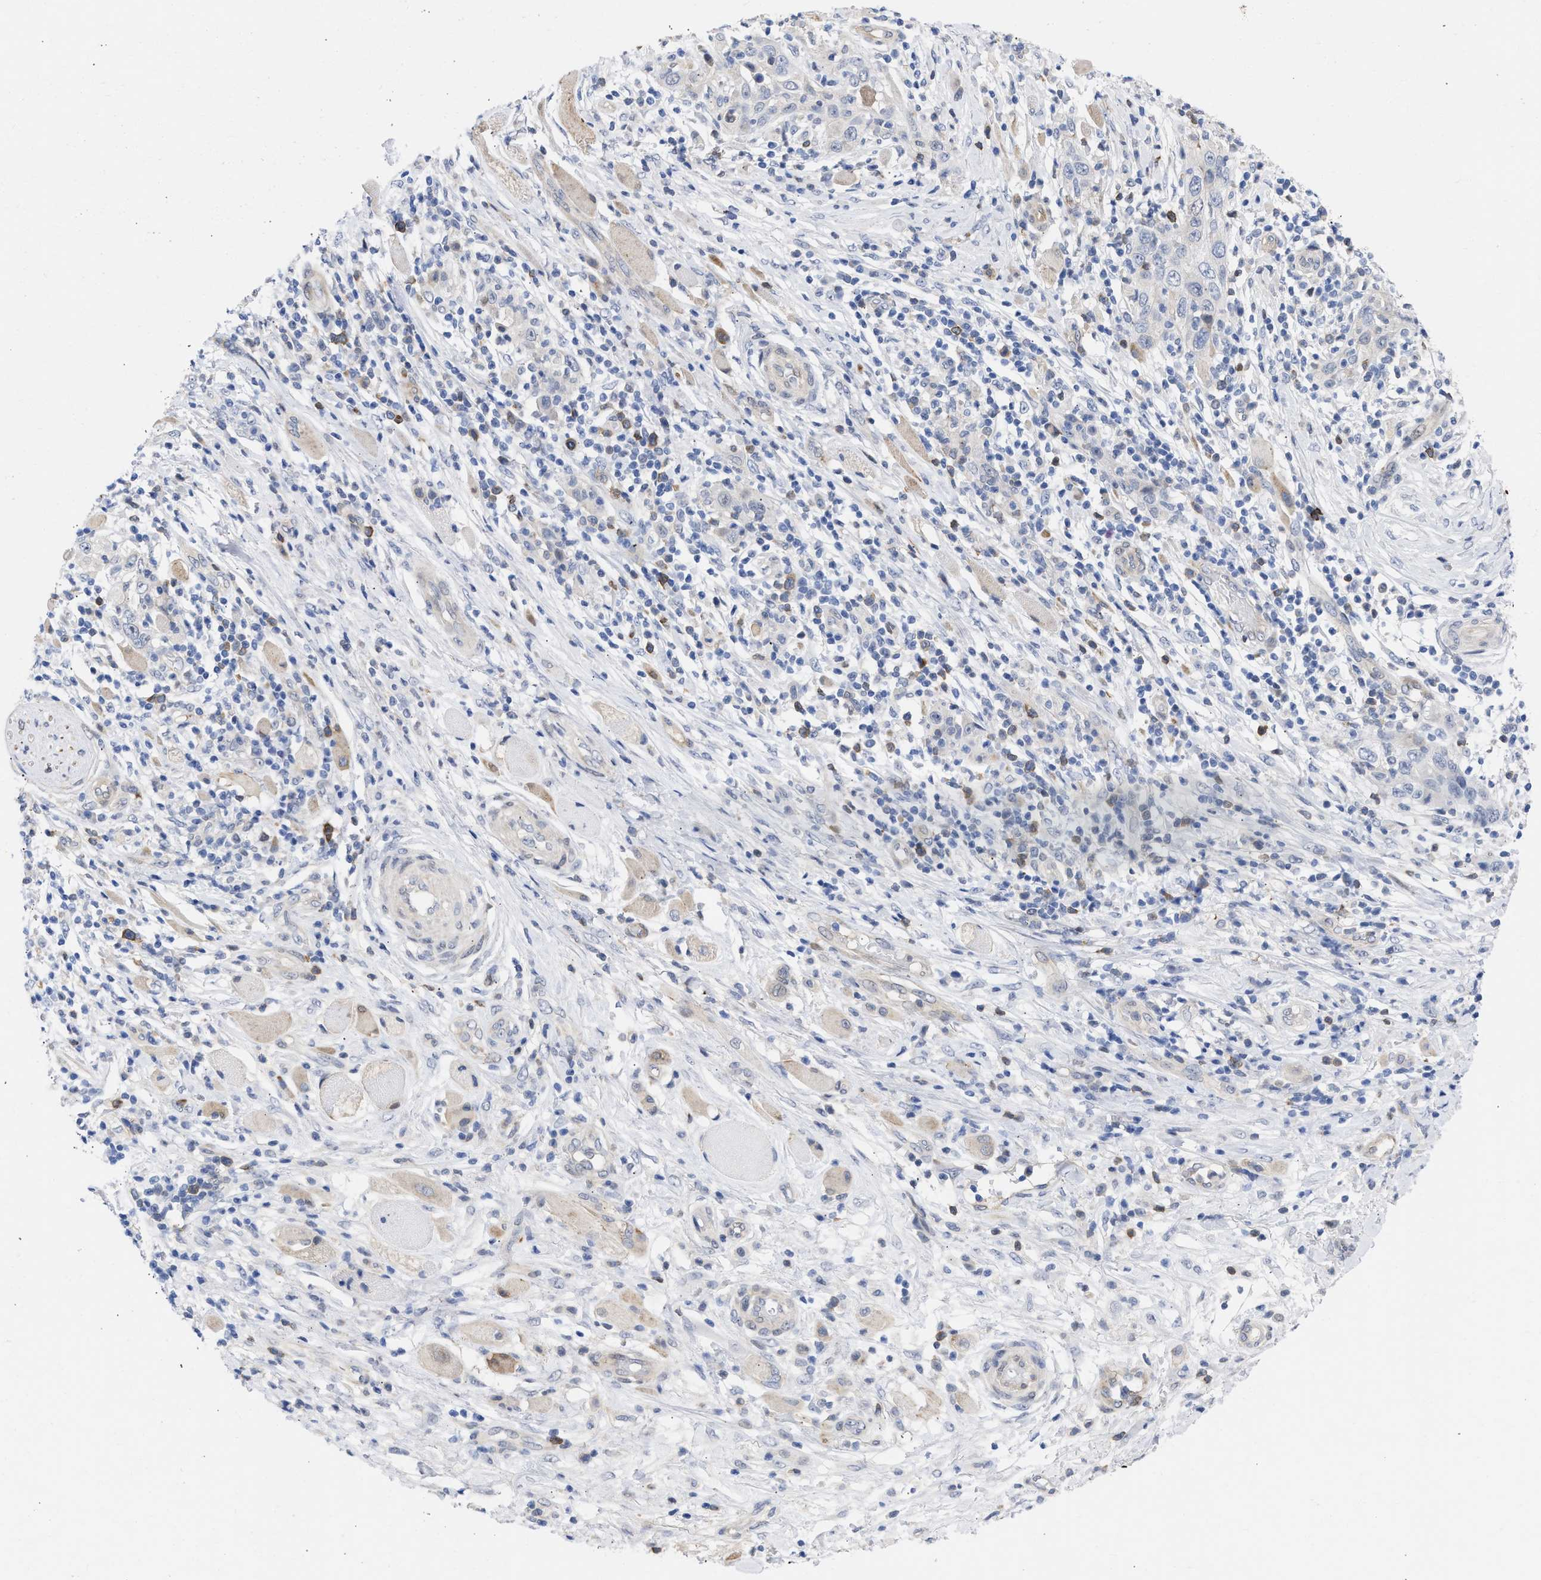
{"staining": {"intensity": "negative", "quantity": "none", "location": "none"}, "tissue": "skin cancer", "cell_type": "Tumor cells", "image_type": "cancer", "snomed": [{"axis": "morphology", "description": "Squamous cell carcinoma, NOS"}, {"axis": "topography", "description": "Skin"}], "caption": "Protein analysis of skin cancer demonstrates no significant staining in tumor cells.", "gene": "THRA", "patient": {"sex": "female", "age": 88}}